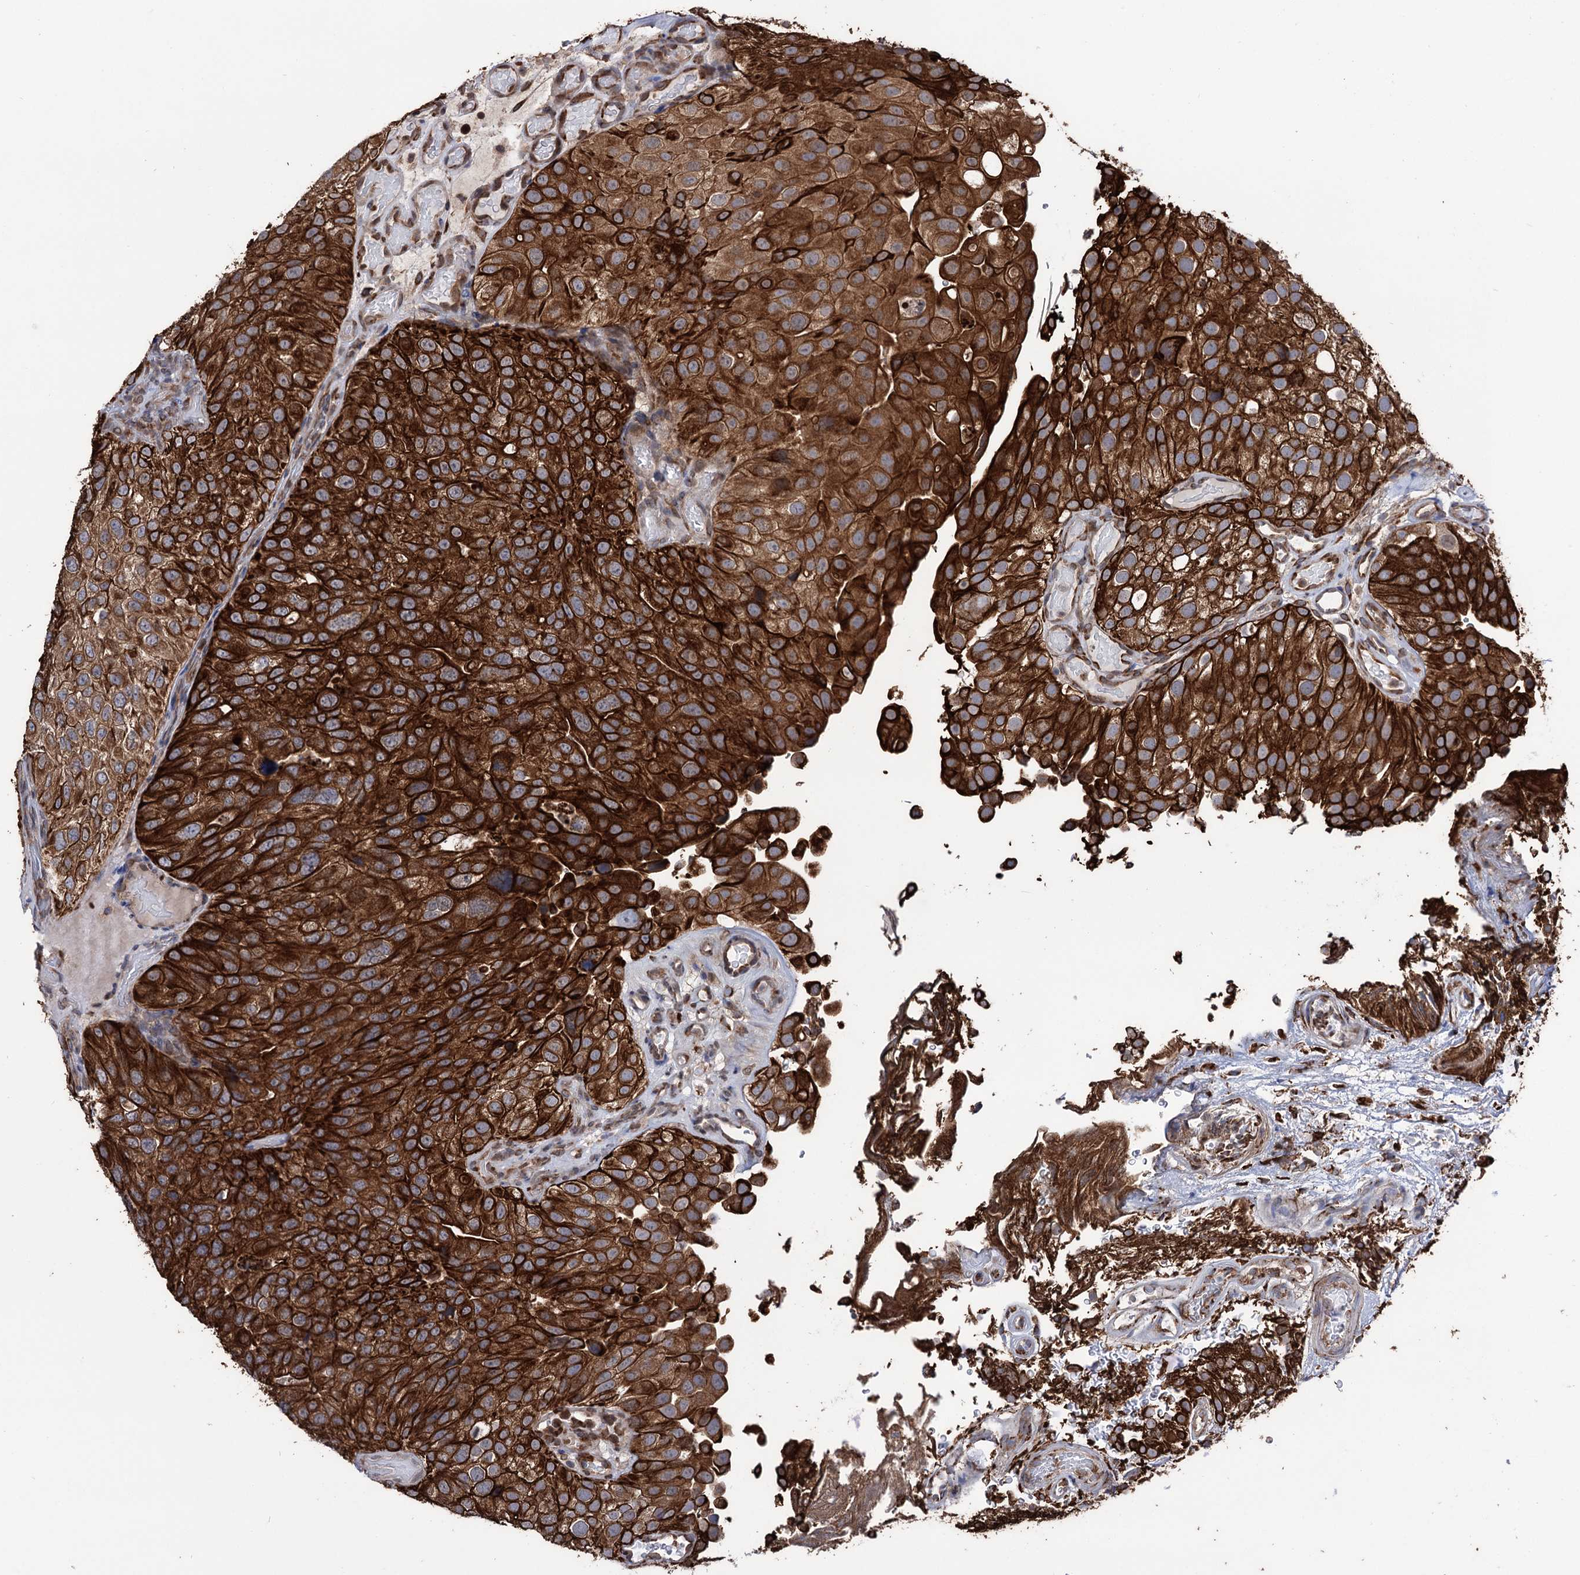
{"staining": {"intensity": "strong", "quantity": ">75%", "location": "cytoplasmic/membranous"}, "tissue": "urothelial cancer", "cell_type": "Tumor cells", "image_type": "cancer", "snomed": [{"axis": "morphology", "description": "Urothelial carcinoma, Low grade"}, {"axis": "topography", "description": "Urinary bladder"}], "caption": "Immunohistochemistry micrograph of neoplastic tissue: human urothelial carcinoma (low-grade) stained using IHC exhibits high levels of strong protein expression localized specifically in the cytoplasmic/membranous of tumor cells, appearing as a cytoplasmic/membranous brown color.", "gene": "CDAN1", "patient": {"sex": "male", "age": 78}}